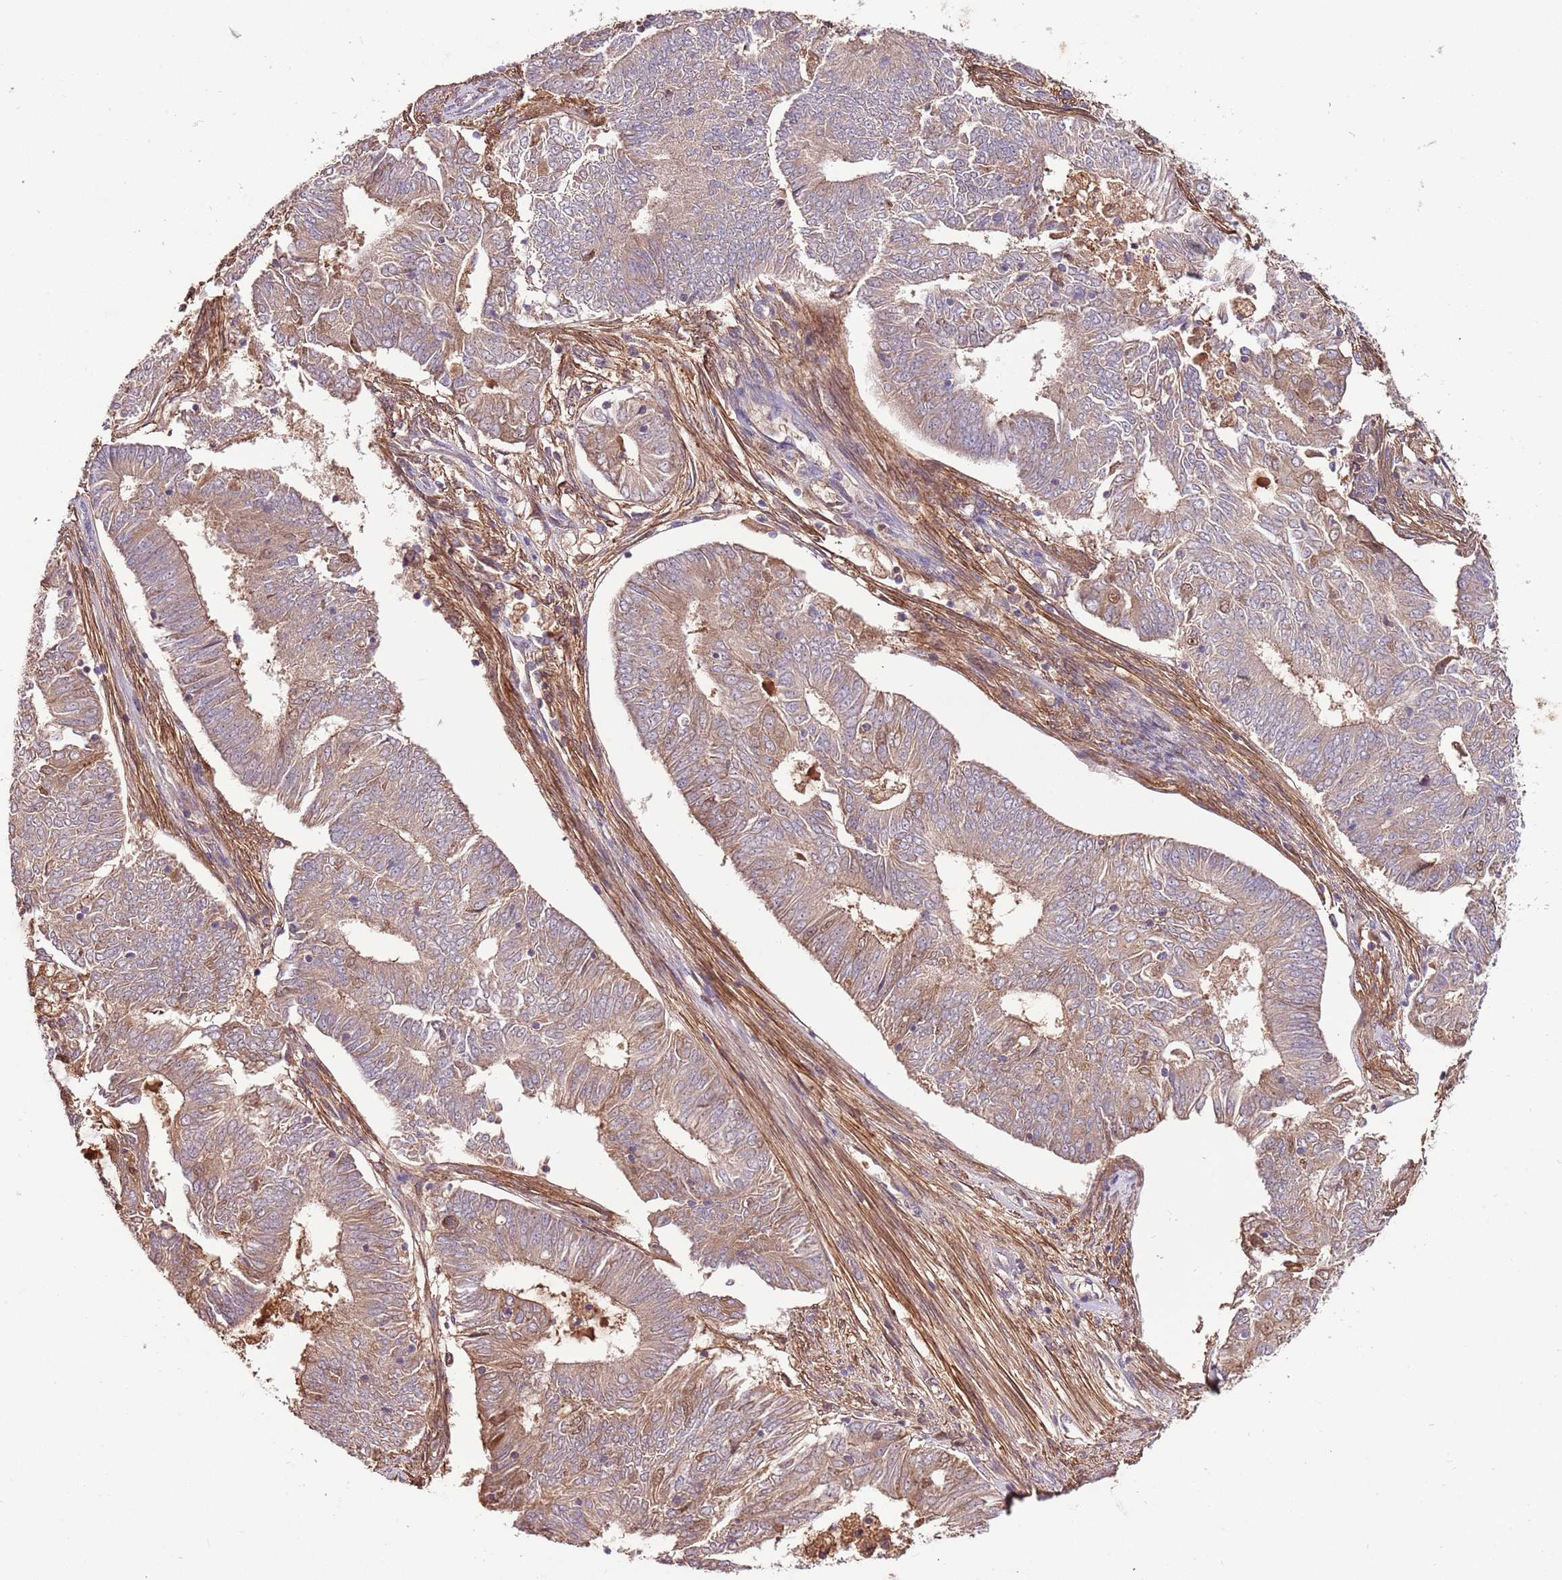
{"staining": {"intensity": "weak", "quantity": "25%-75%", "location": "cytoplasmic/membranous"}, "tissue": "endometrial cancer", "cell_type": "Tumor cells", "image_type": "cancer", "snomed": [{"axis": "morphology", "description": "Adenocarcinoma, NOS"}, {"axis": "topography", "description": "Endometrium"}], "caption": "Immunohistochemistry photomicrograph of human endometrial cancer (adenocarcinoma) stained for a protein (brown), which reveals low levels of weak cytoplasmic/membranous positivity in about 25%-75% of tumor cells.", "gene": "DENR", "patient": {"sex": "female", "age": 62}}